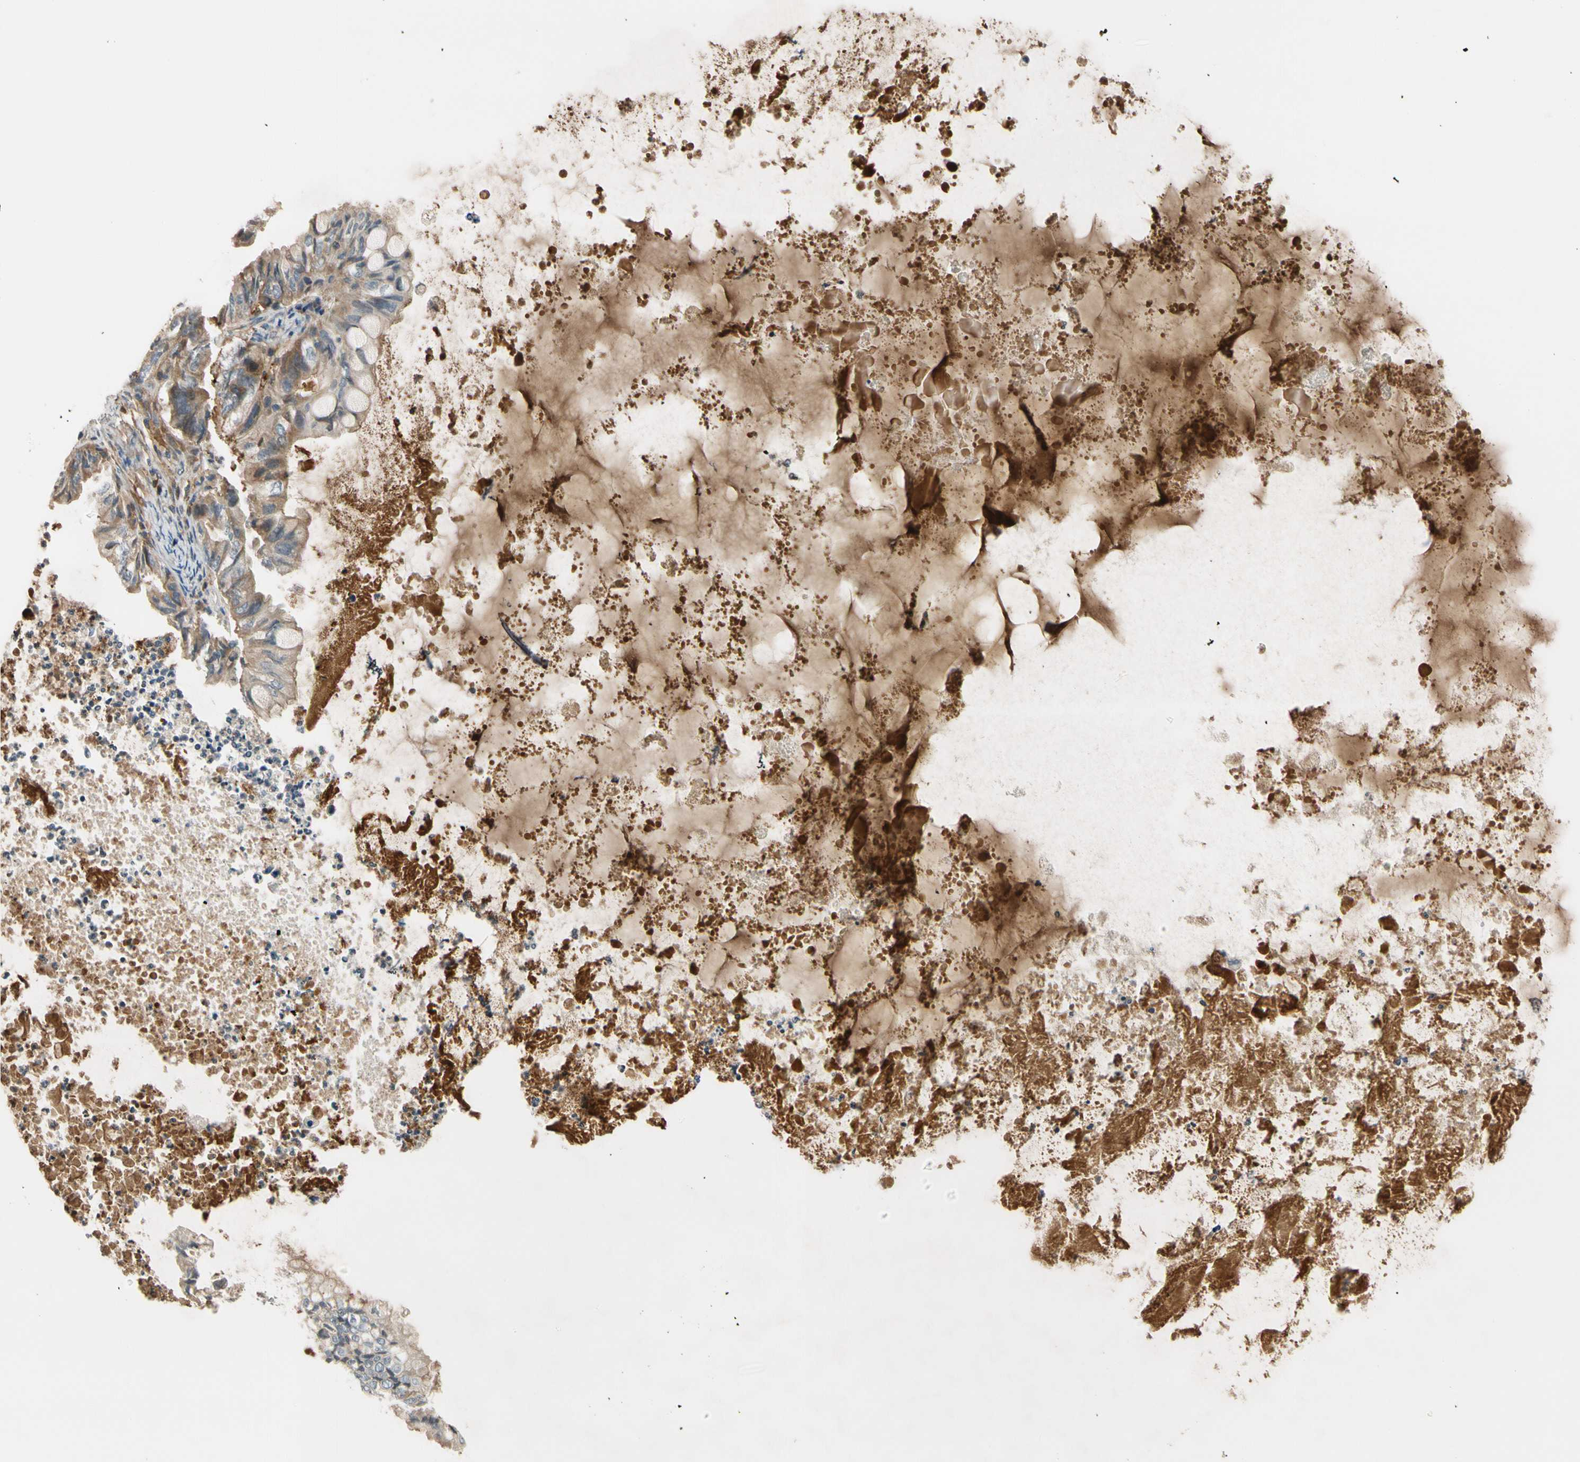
{"staining": {"intensity": "weak", "quantity": ">75%", "location": "cytoplasmic/membranous"}, "tissue": "ovarian cancer", "cell_type": "Tumor cells", "image_type": "cancer", "snomed": [{"axis": "morphology", "description": "Cystadenocarcinoma, mucinous, NOS"}, {"axis": "topography", "description": "Ovary"}], "caption": "Protein analysis of ovarian mucinous cystadenocarcinoma tissue shows weak cytoplasmic/membranous staining in about >75% of tumor cells.", "gene": "C4A", "patient": {"sex": "female", "age": 80}}